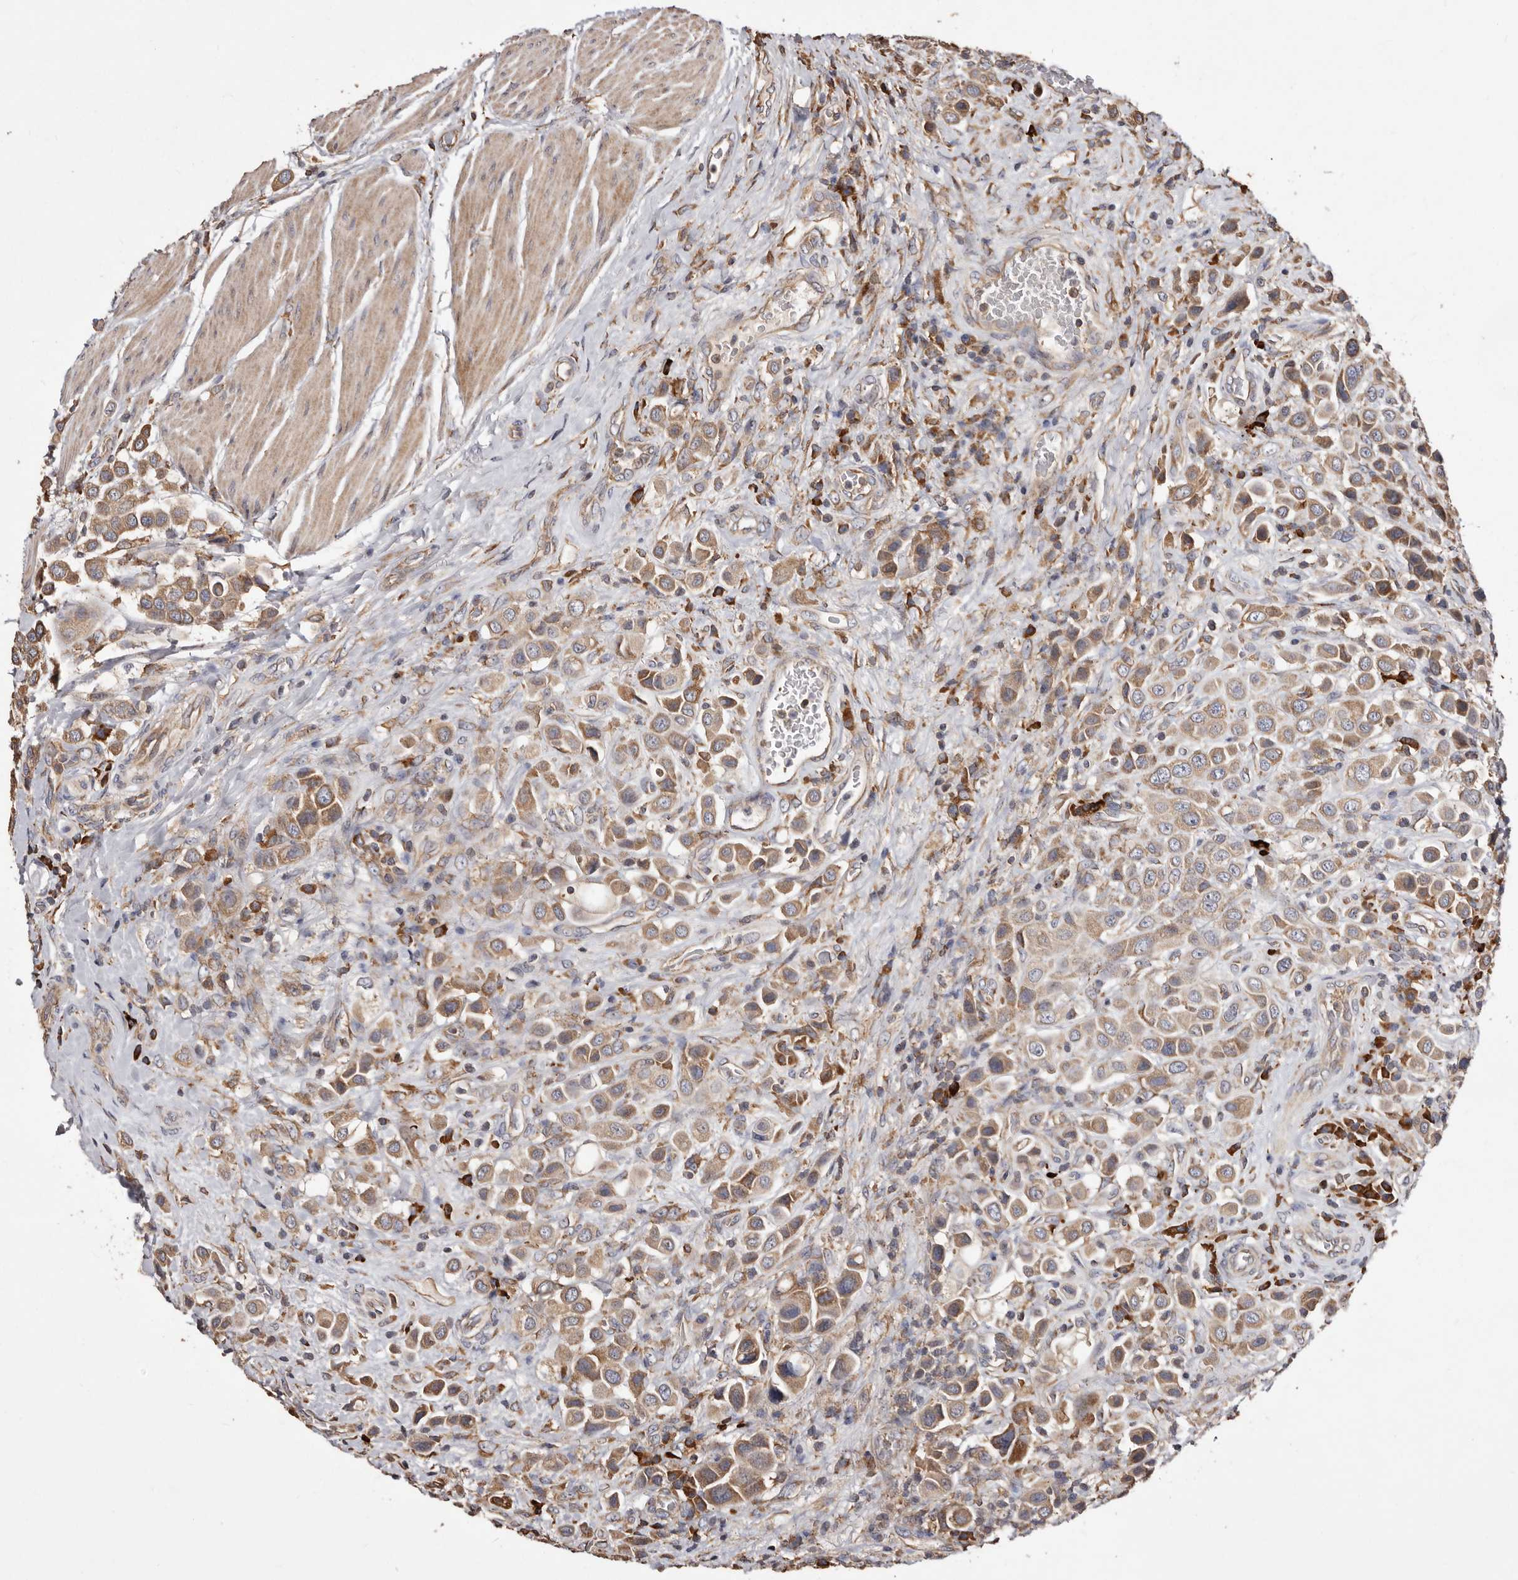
{"staining": {"intensity": "moderate", "quantity": ">75%", "location": "cytoplasmic/membranous"}, "tissue": "urothelial cancer", "cell_type": "Tumor cells", "image_type": "cancer", "snomed": [{"axis": "morphology", "description": "Urothelial carcinoma, High grade"}, {"axis": "topography", "description": "Urinary bladder"}], "caption": "About >75% of tumor cells in urothelial cancer exhibit moderate cytoplasmic/membranous protein positivity as visualized by brown immunohistochemical staining.", "gene": "STEAP2", "patient": {"sex": "male", "age": 50}}